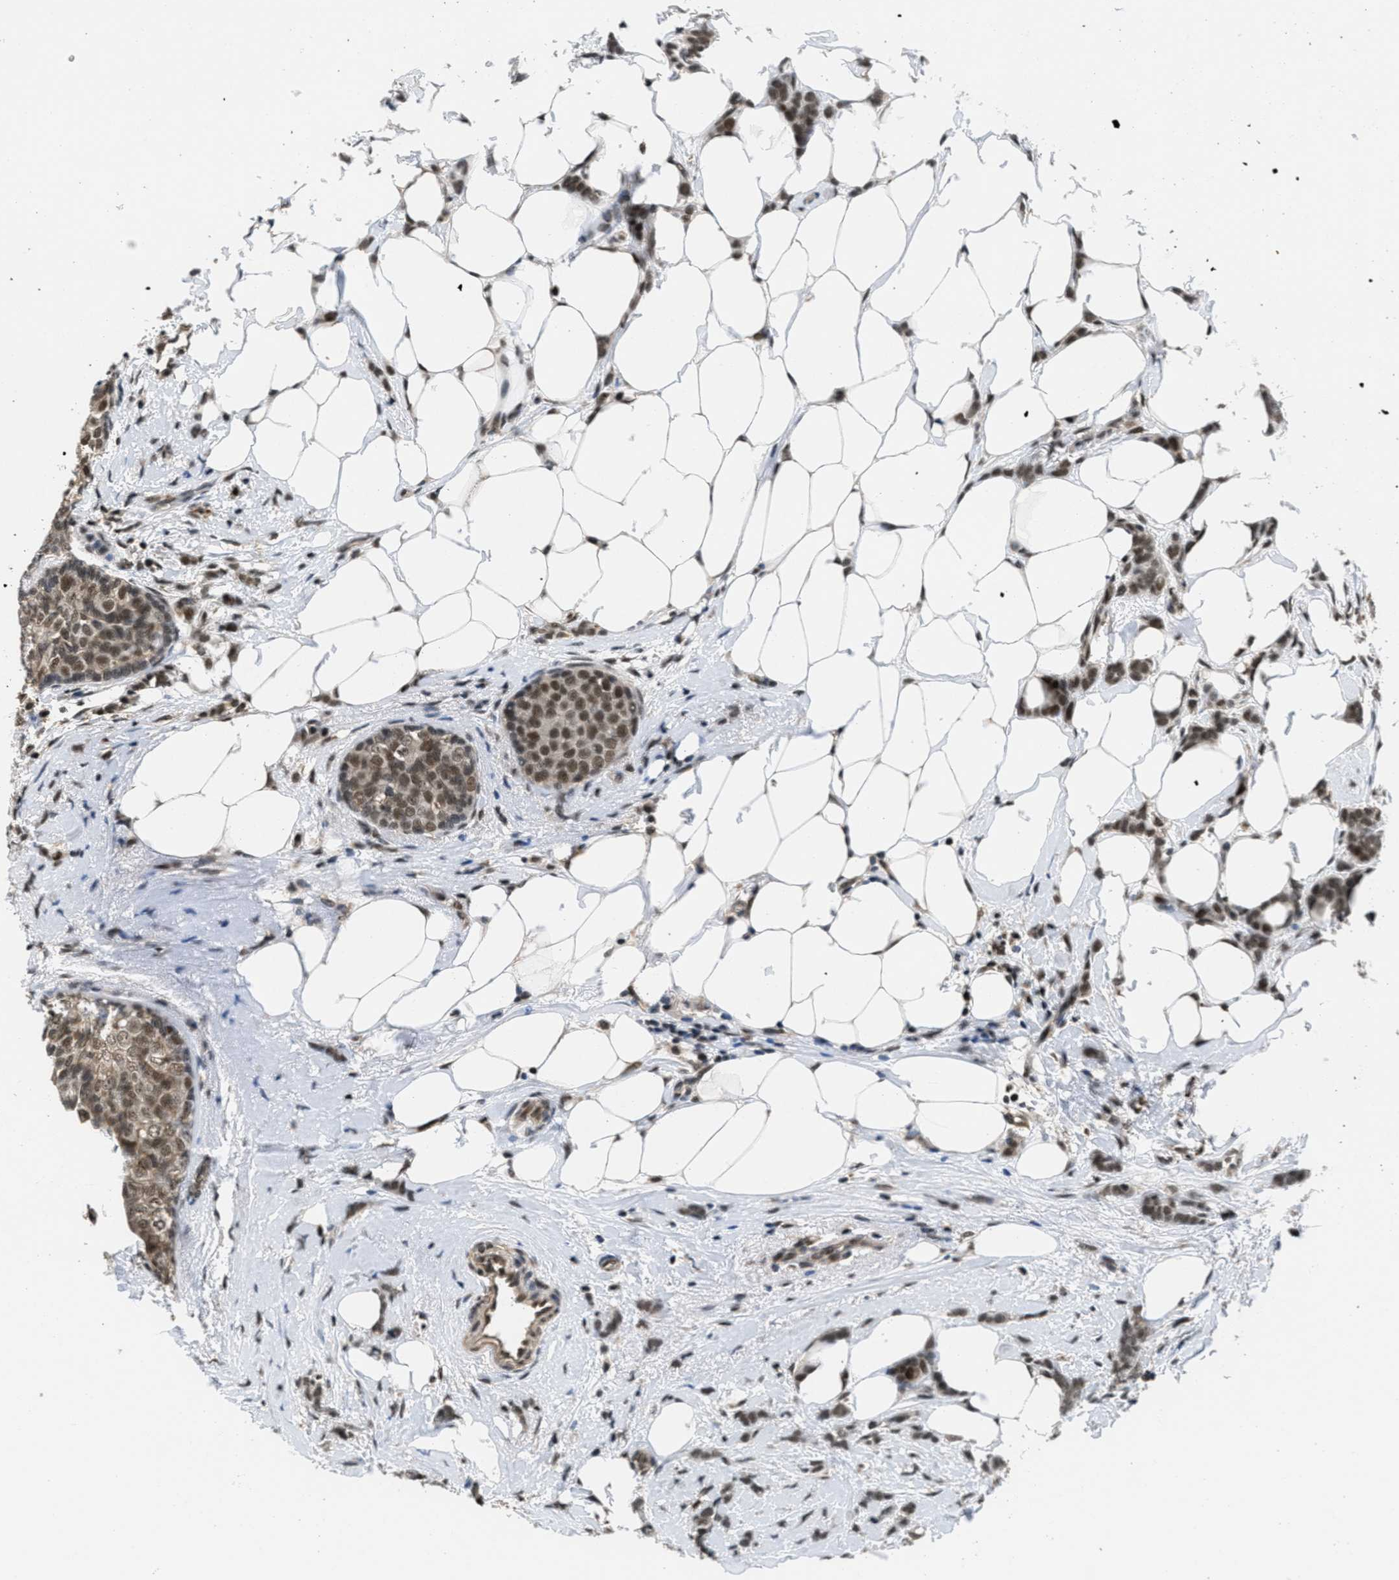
{"staining": {"intensity": "moderate", "quantity": ">75%", "location": "cytoplasmic/membranous,nuclear"}, "tissue": "breast cancer", "cell_type": "Tumor cells", "image_type": "cancer", "snomed": [{"axis": "morphology", "description": "Lobular carcinoma, in situ"}, {"axis": "morphology", "description": "Lobular carcinoma"}, {"axis": "topography", "description": "Breast"}], "caption": "A medium amount of moderate cytoplasmic/membranous and nuclear positivity is appreciated in approximately >75% of tumor cells in breast cancer (lobular carcinoma in situ) tissue. (DAB (3,3'-diaminobenzidine) = brown stain, brightfield microscopy at high magnification).", "gene": "CUL4B", "patient": {"sex": "female", "age": 41}}